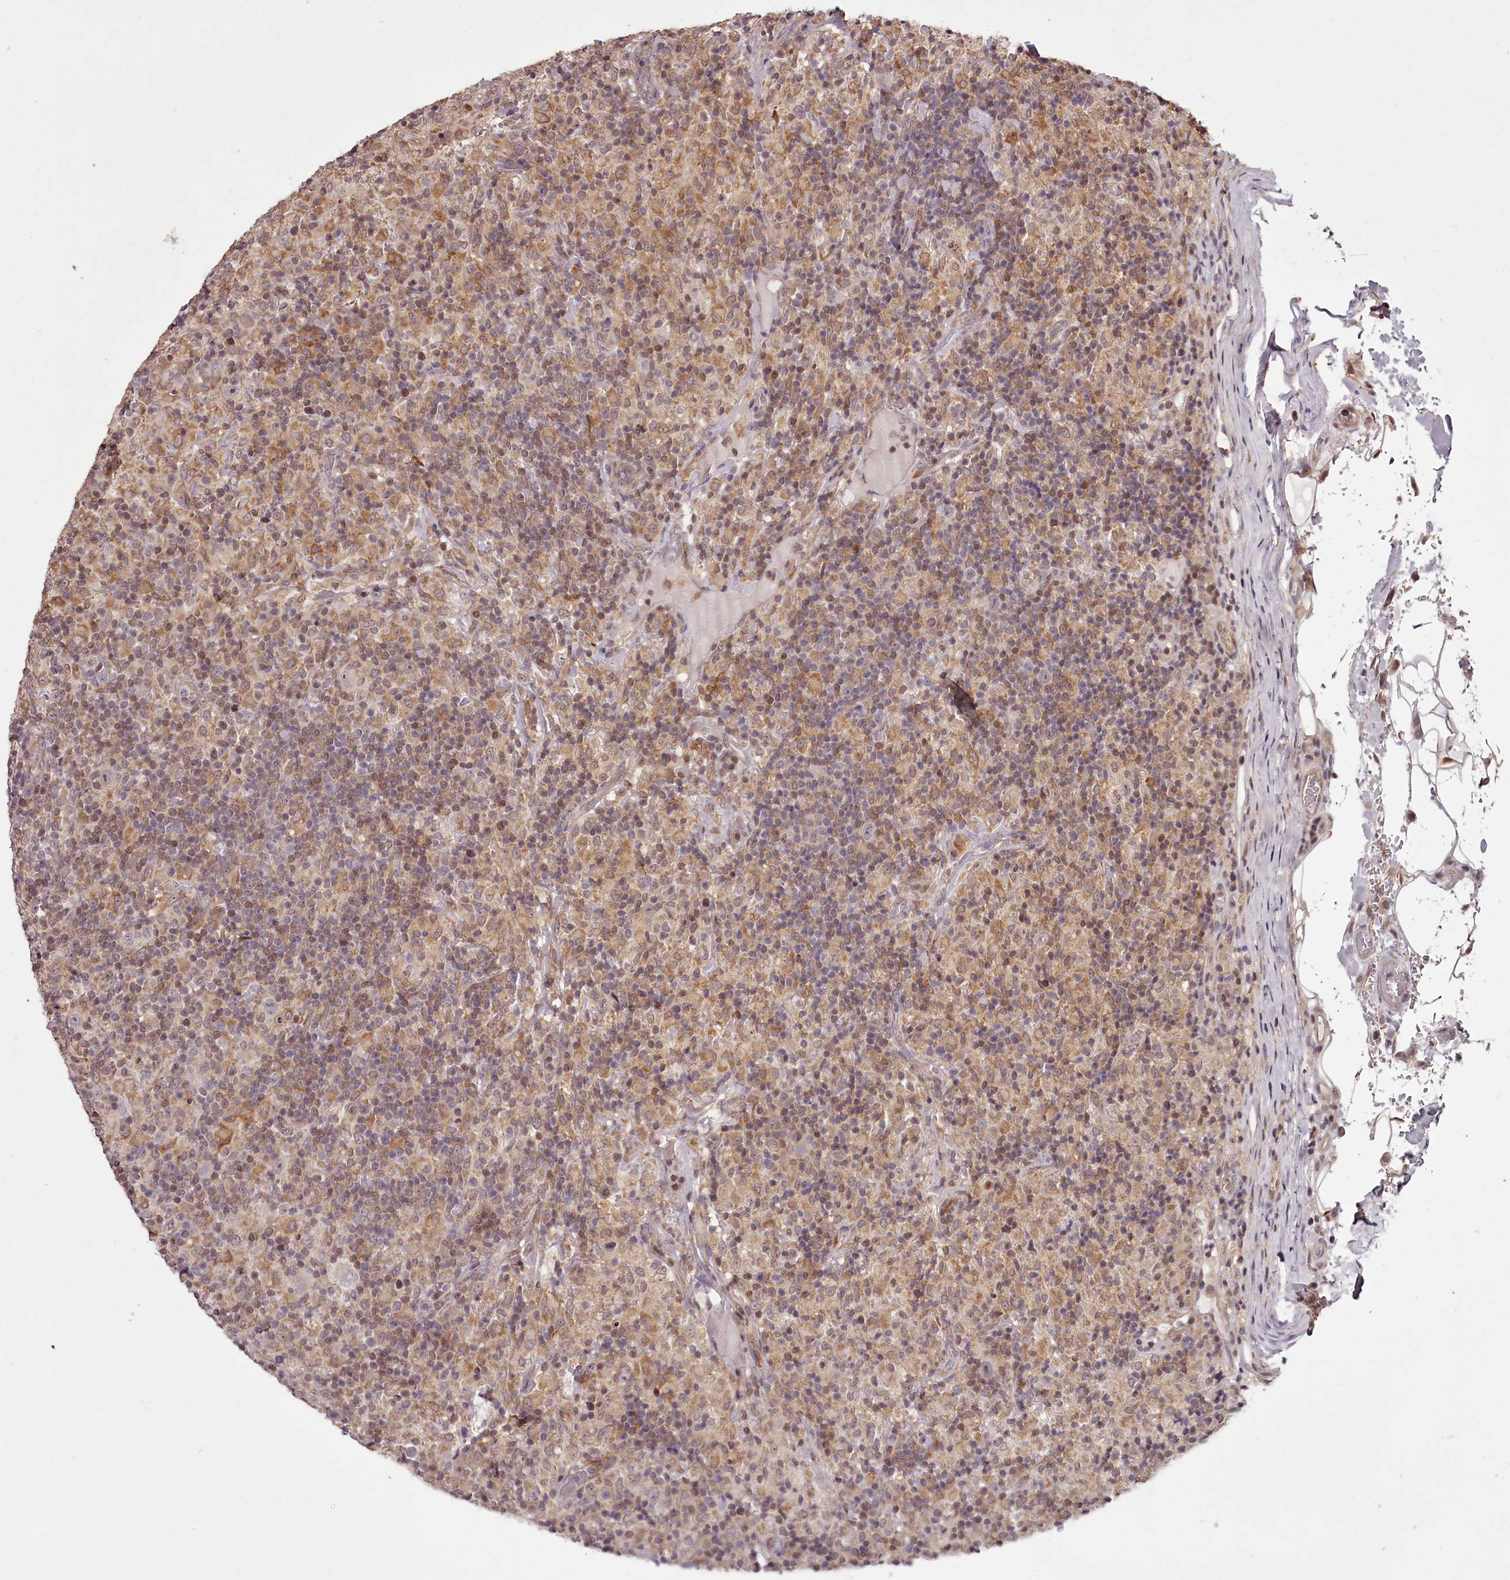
{"staining": {"intensity": "negative", "quantity": "none", "location": "none"}, "tissue": "lymphoma", "cell_type": "Tumor cells", "image_type": "cancer", "snomed": [{"axis": "morphology", "description": "Hodgkin's disease, NOS"}, {"axis": "topography", "description": "Lymph node"}], "caption": "High power microscopy photomicrograph of an immunohistochemistry image of lymphoma, revealing no significant staining in tumor cells. (Brightfield microscopy of DAB (3,3'-diaminobenzidine) immunohistochemistry (IHC) at high magnification).", "gene": "CCDC92", "patient": {"sex": "male", "age": 70}}